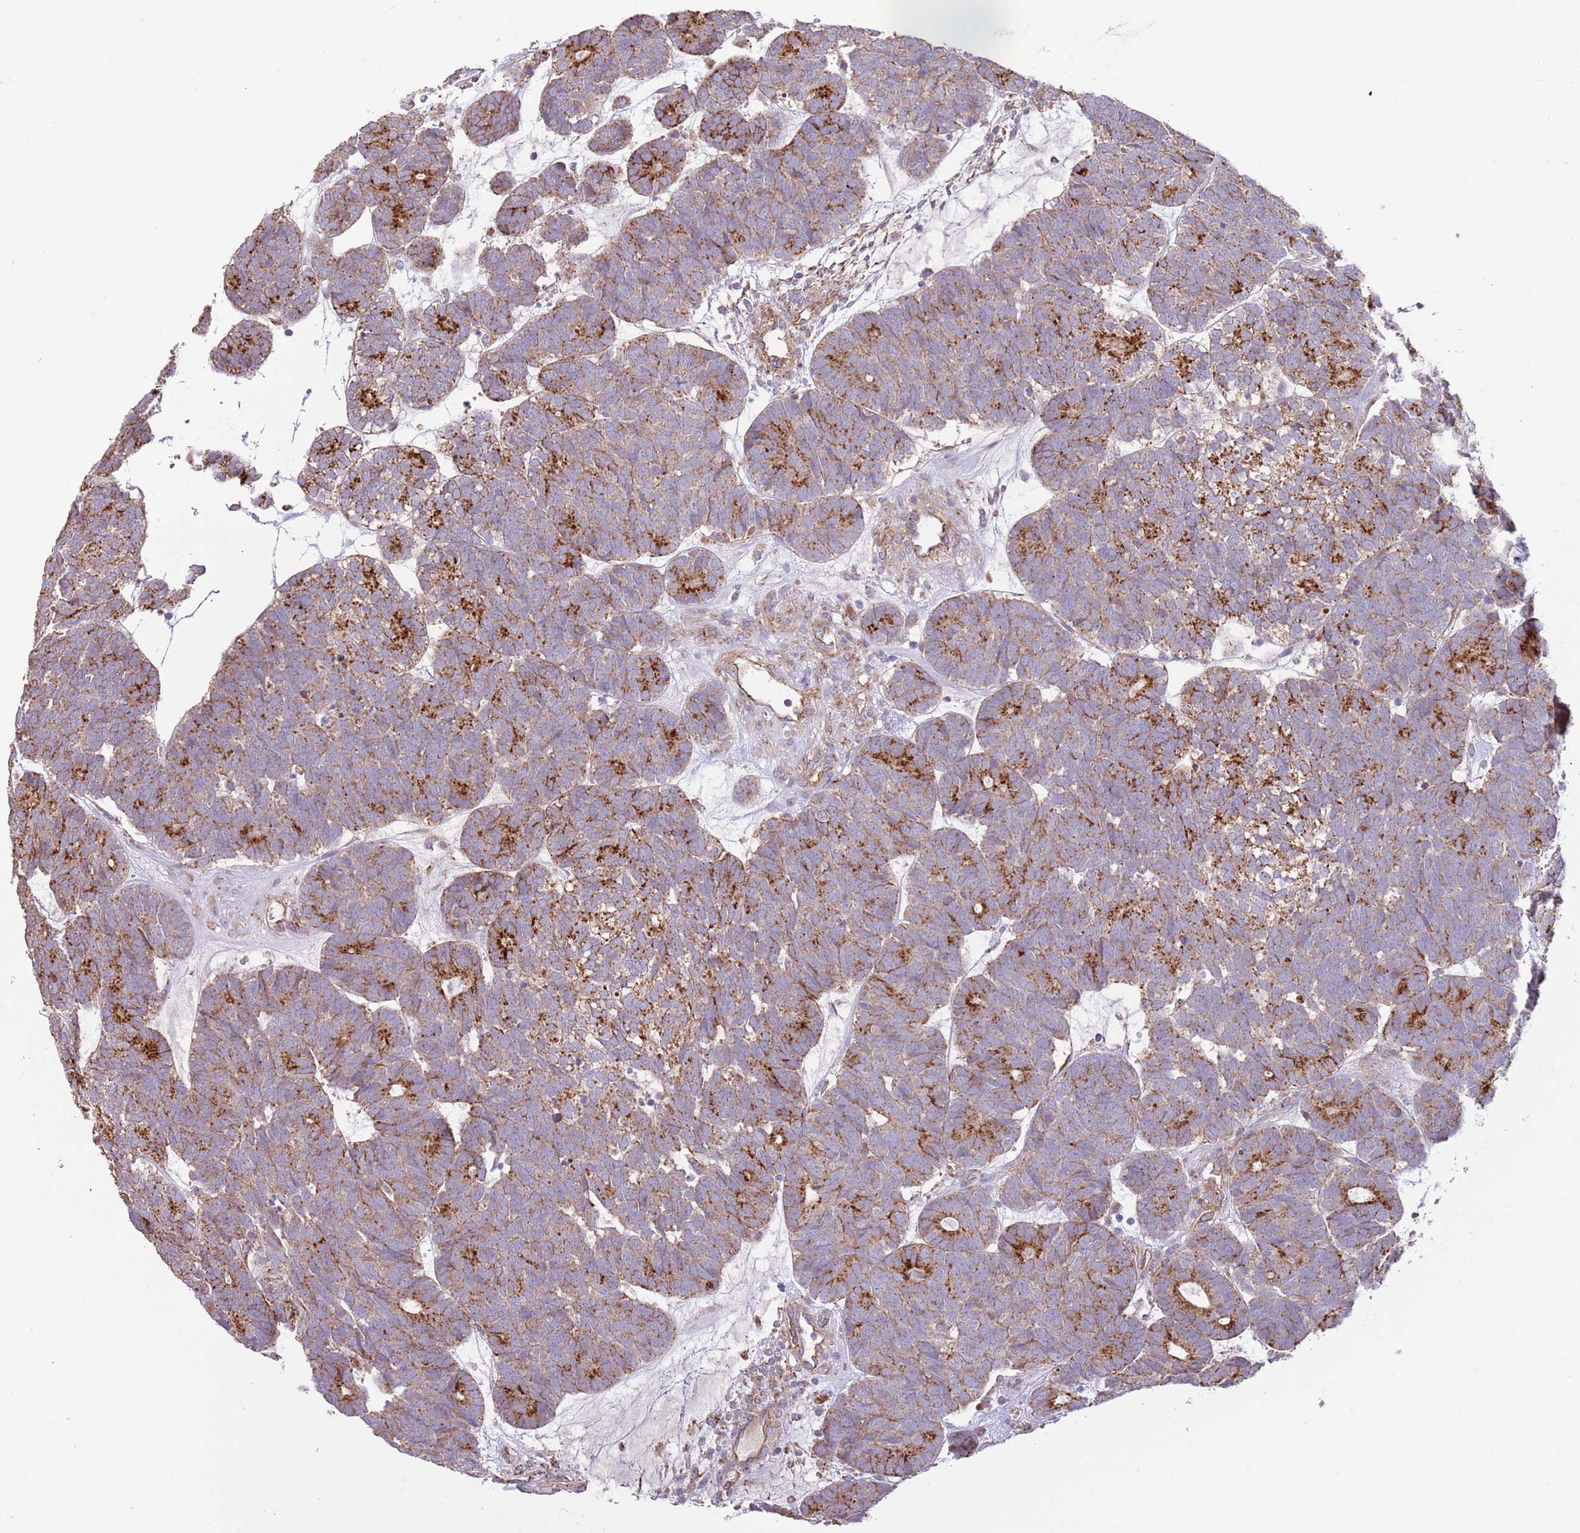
{"staining": {"intensity": "moderate", "quantity": "25%-75%", "location": "cytoplasmic/membranous"}, "tissue": "head and neck cancer", "cell_type": "Tumor cells", "image_type": "cancer", "snomed": [{"axis": "morphology", "description": "Adenocarcinoma, NOS"}, {"axis": "topography", "description": "Head-Neck"}], "caption": "Immunohistochemistry (IHC) (DAB (3,3'-diaminobenzidine)) staining of head and neck adenocarcinoma demonstrates moderate cytoplasmic/membranous protein positivity in approximately 25%-75% of tumor cells. (DAB = brown stain, brightfield microscopy at high magnification).", "gene": "DOCK6", "patient": {"sex": "female", "age": 81}}